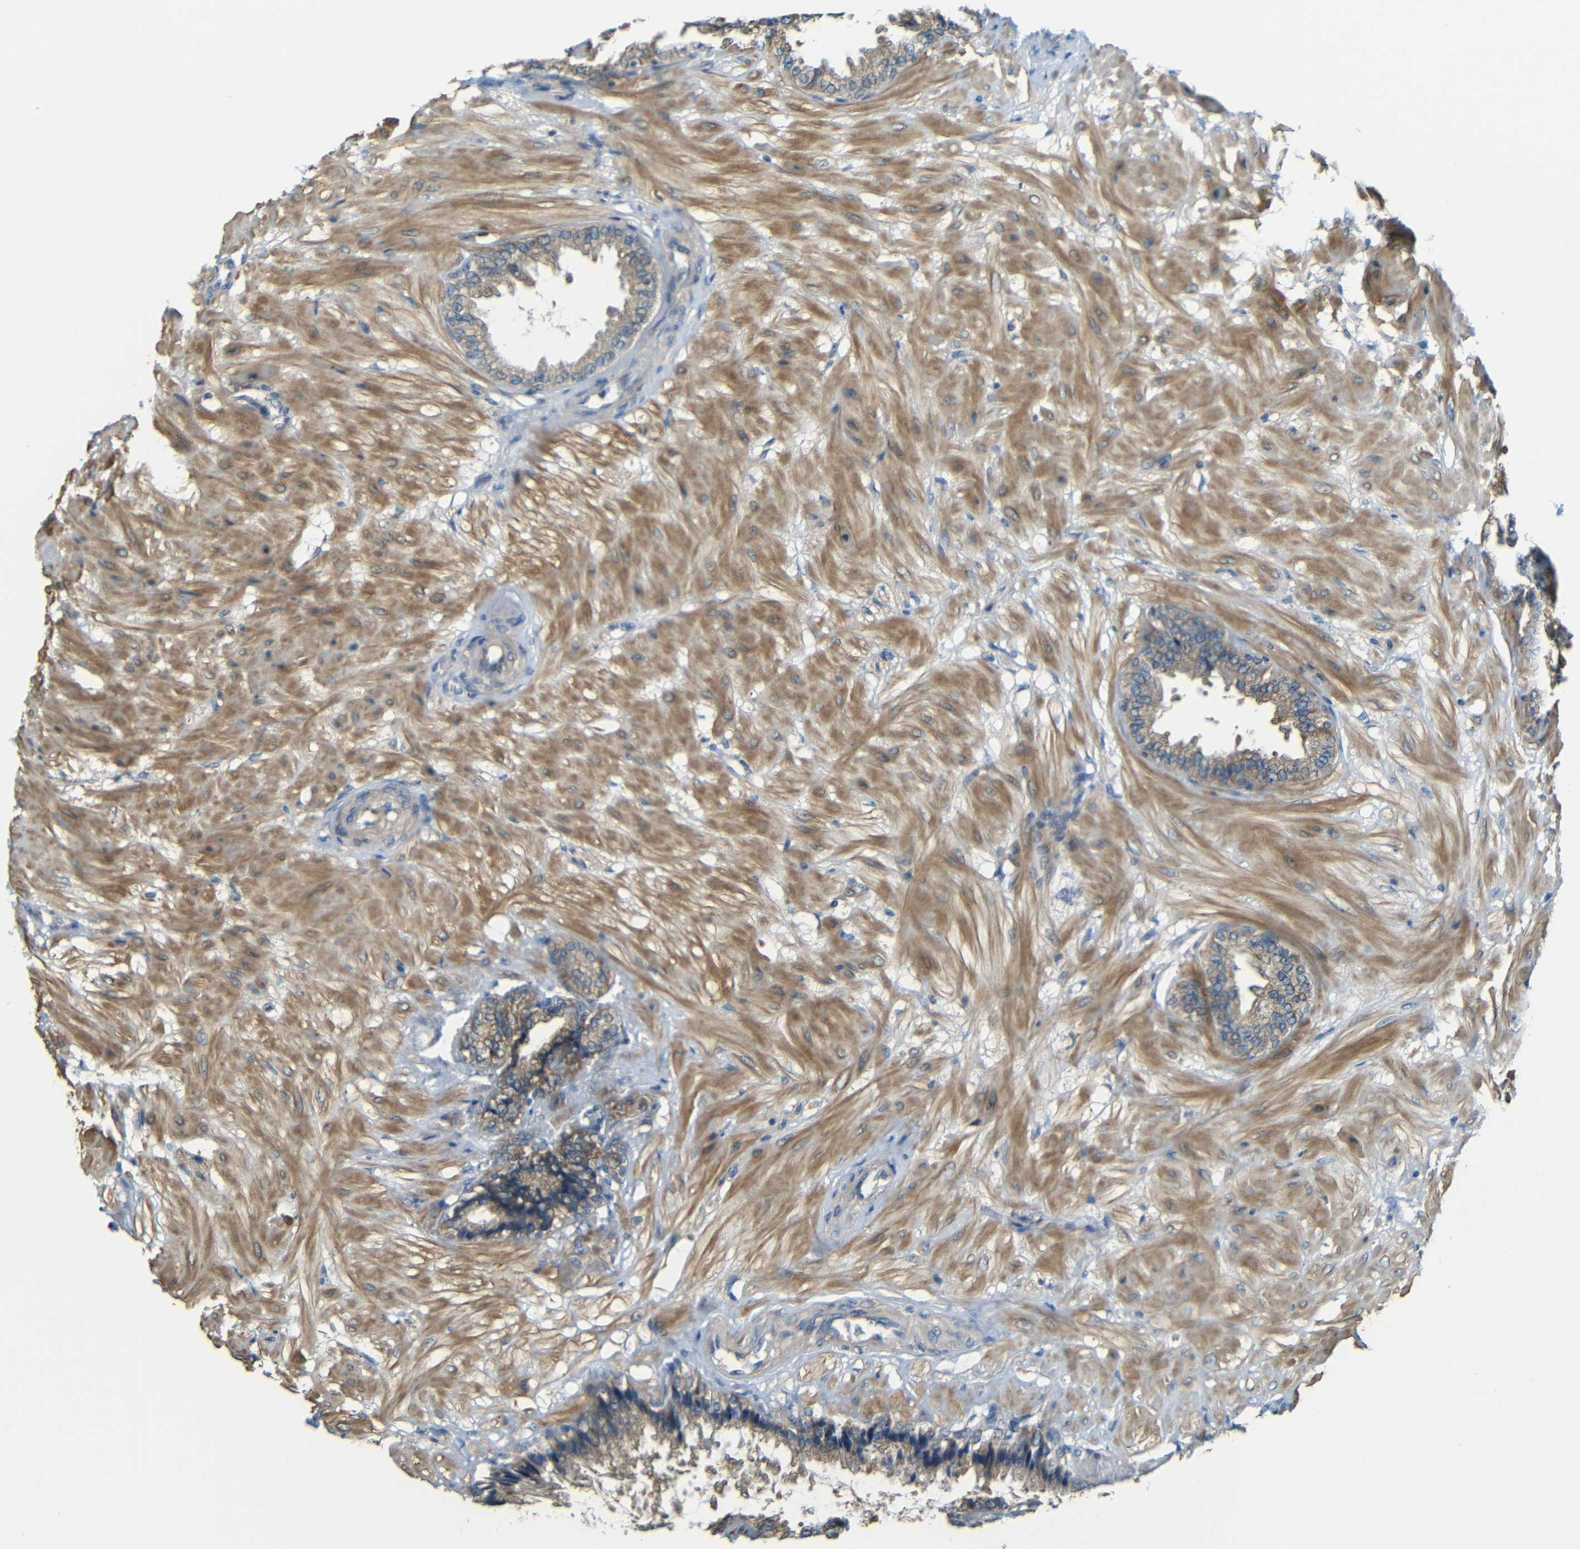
{"staining": {"intensity": "moderate", "quantity": ">75%", "location": "cytoplasmic/membranous"}, "tissue": "seminal vesicle", "cell_type": "Glandular cells", "image_type": "normal", "snomed": [{"axis": "morphology", "description": "Normal tissue, NOS"}, {"axis": "topography", "description": "Seminal veicle"}], "caption": "Immunohistochemical staining of unremarkable human seminal vesicle demonstrates moderate cytoplasmic/membranous protein staining in about >75% of glandular cells. The staining was performed using DAB (3,3'-diaminobenzidine) to visualize the protein expression in brown, while the nuclei were stained in blue with hematoxylin (Magnification: 20x).", "gene": "FNDC3A", "patient": {"sex": "male", "age": 46}}